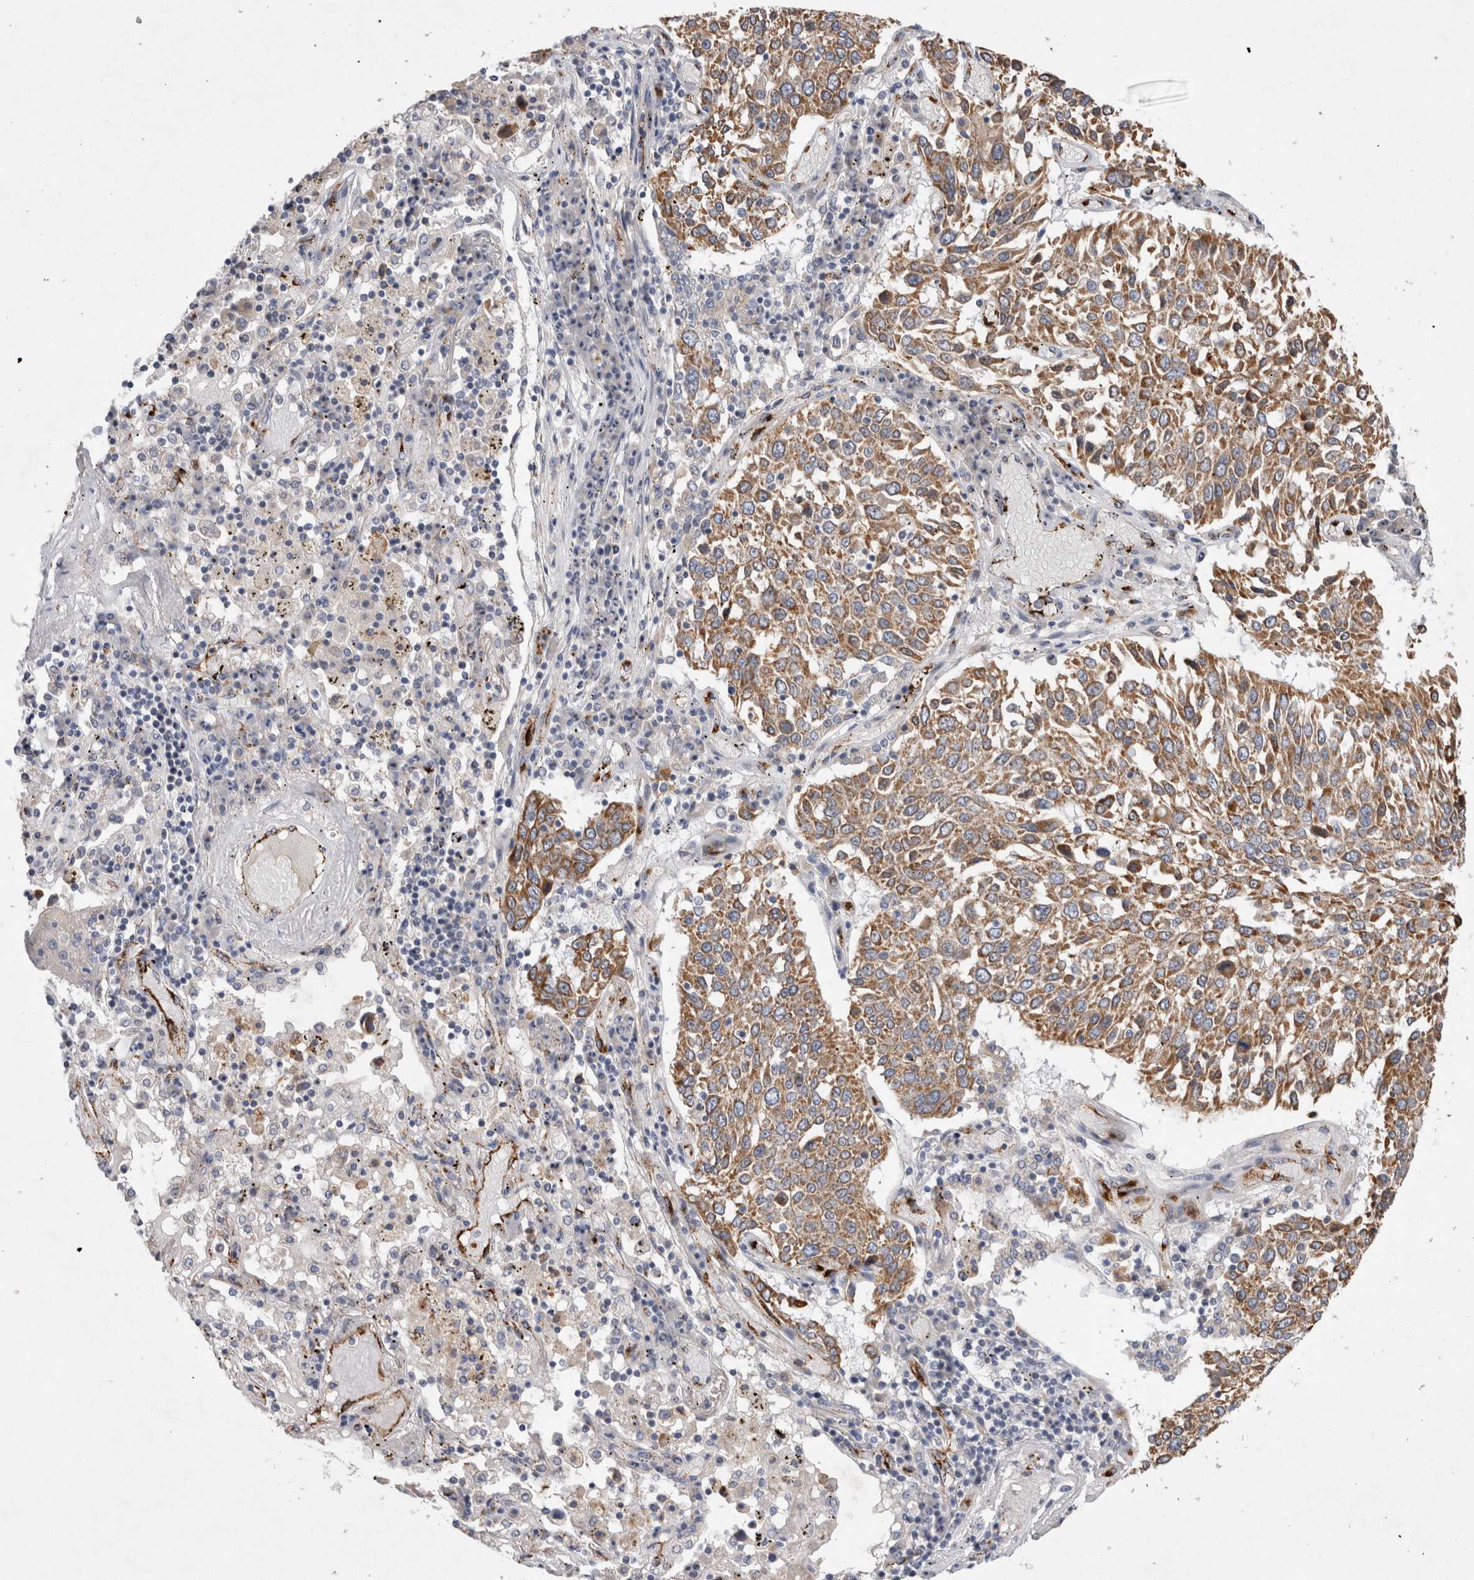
{"staining": {"intensity": "moderate", "quantity": ">75%", "location": "cytoplasmic/membranous"}, "tissue": "lung cancer", "cell_type": "Tumor cells", "image_type": "cancer", "snomed": [{"axis": "morphology", "description": "Squamous cell carcinoma, NOS"}, {"axis": "topography", "description": "Lung"}], "caption": "DAB (3,3'-diaminobenzidine) immunohistochemical staining of squamous cell carcinoma (lung) demonstrates moderate cytoplasmic/membranous protein expression in approximately >75% of tumor cells.", "gene": "IARS2", "patient": {"sex": "male", "age": 65}}